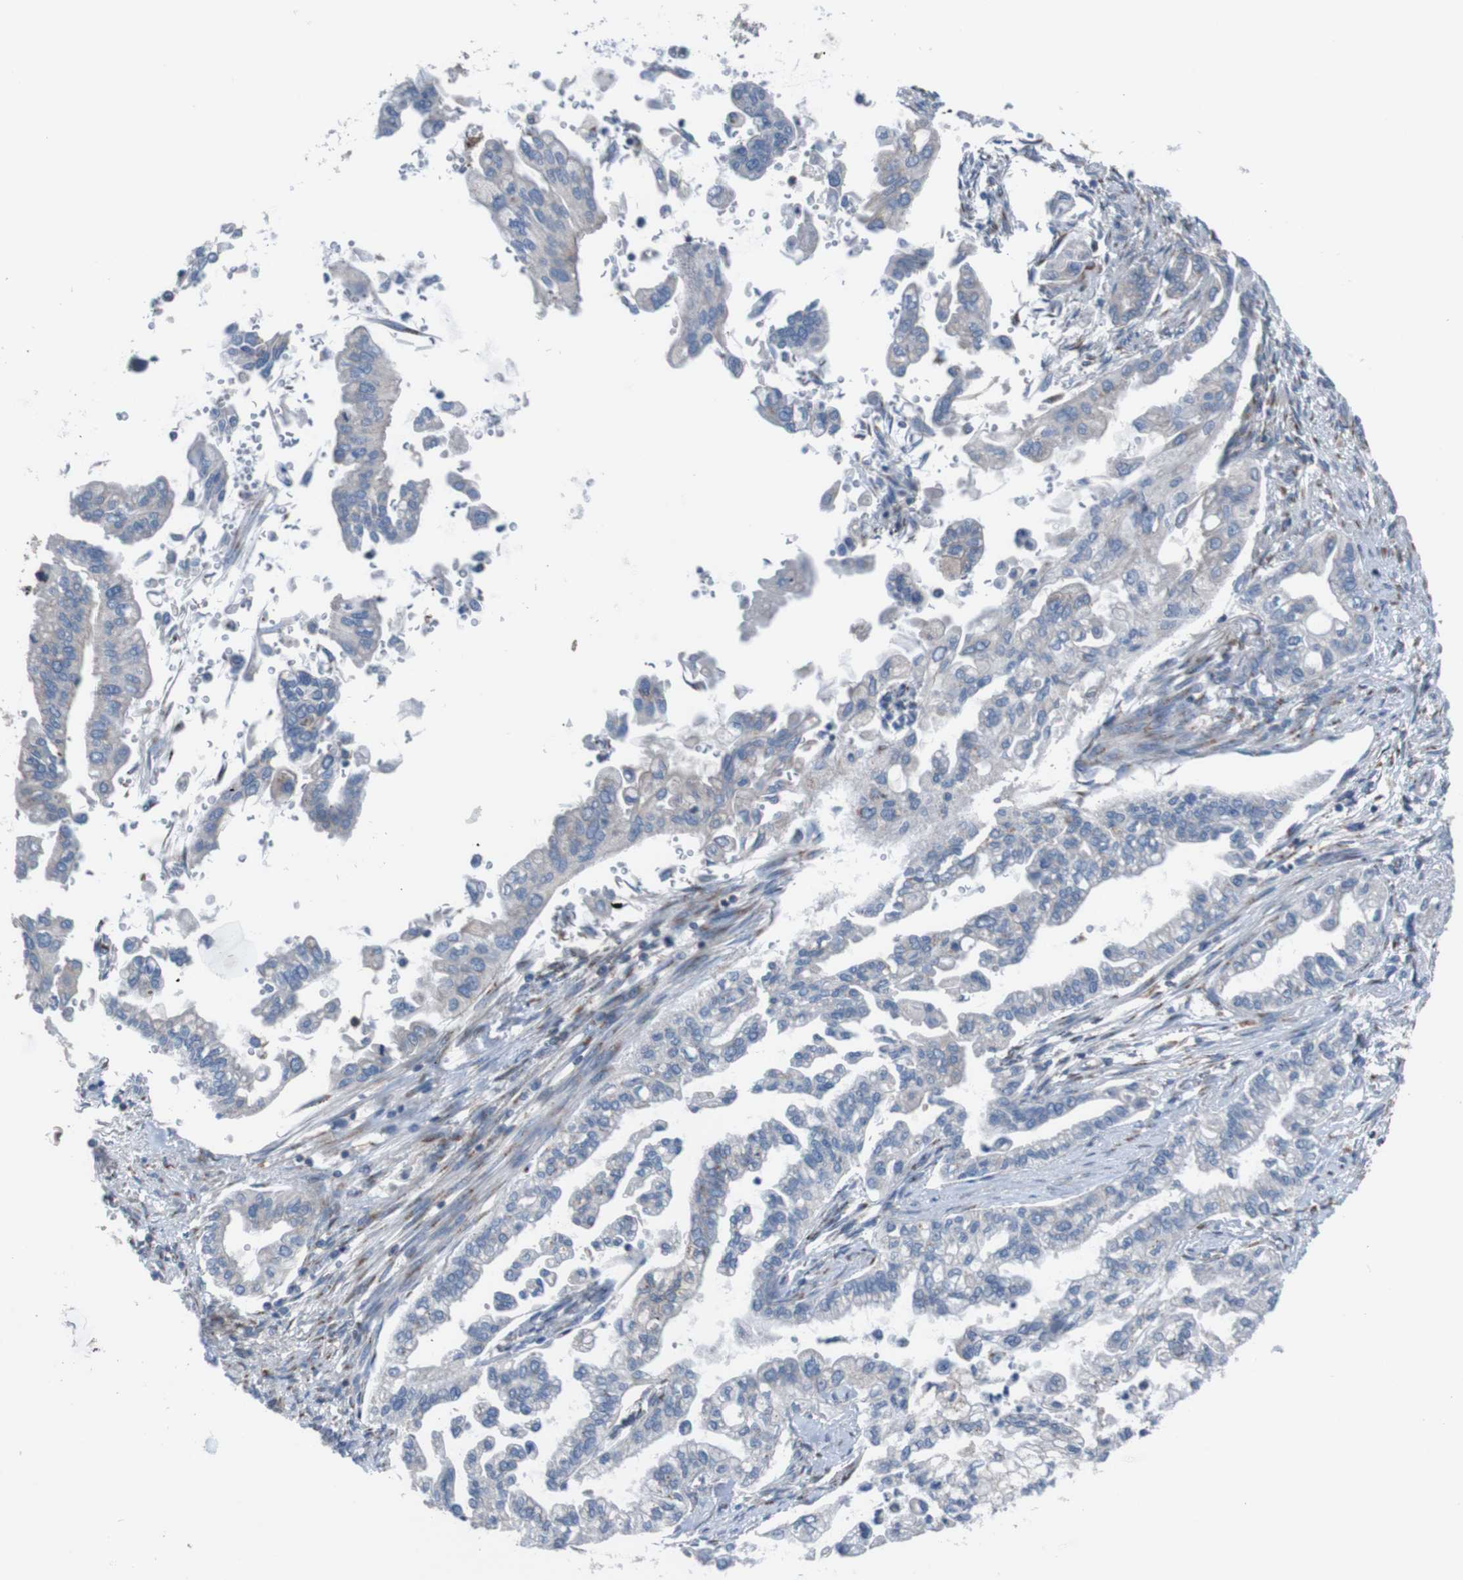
{"staining": {"intensity": "negative", "quantity": "none", "location": "none"}, "tissue": "pancreatic cancer", "cell_type": "Tumor cells", "image_type": "cancer", "snomed": [{"axis": "morphology", "description": "Normal tissue, NOS"}, {"axis": "topography", "description": "Pancreas"}], "caption": "Immunohistochemistry (IHC) micrograph of pancreatic cancer stained for a protein (brown), which reveals no positivity in tumor cells.", "gene": "MINAR1", "patient": {"sex": "male", "age": 42}}